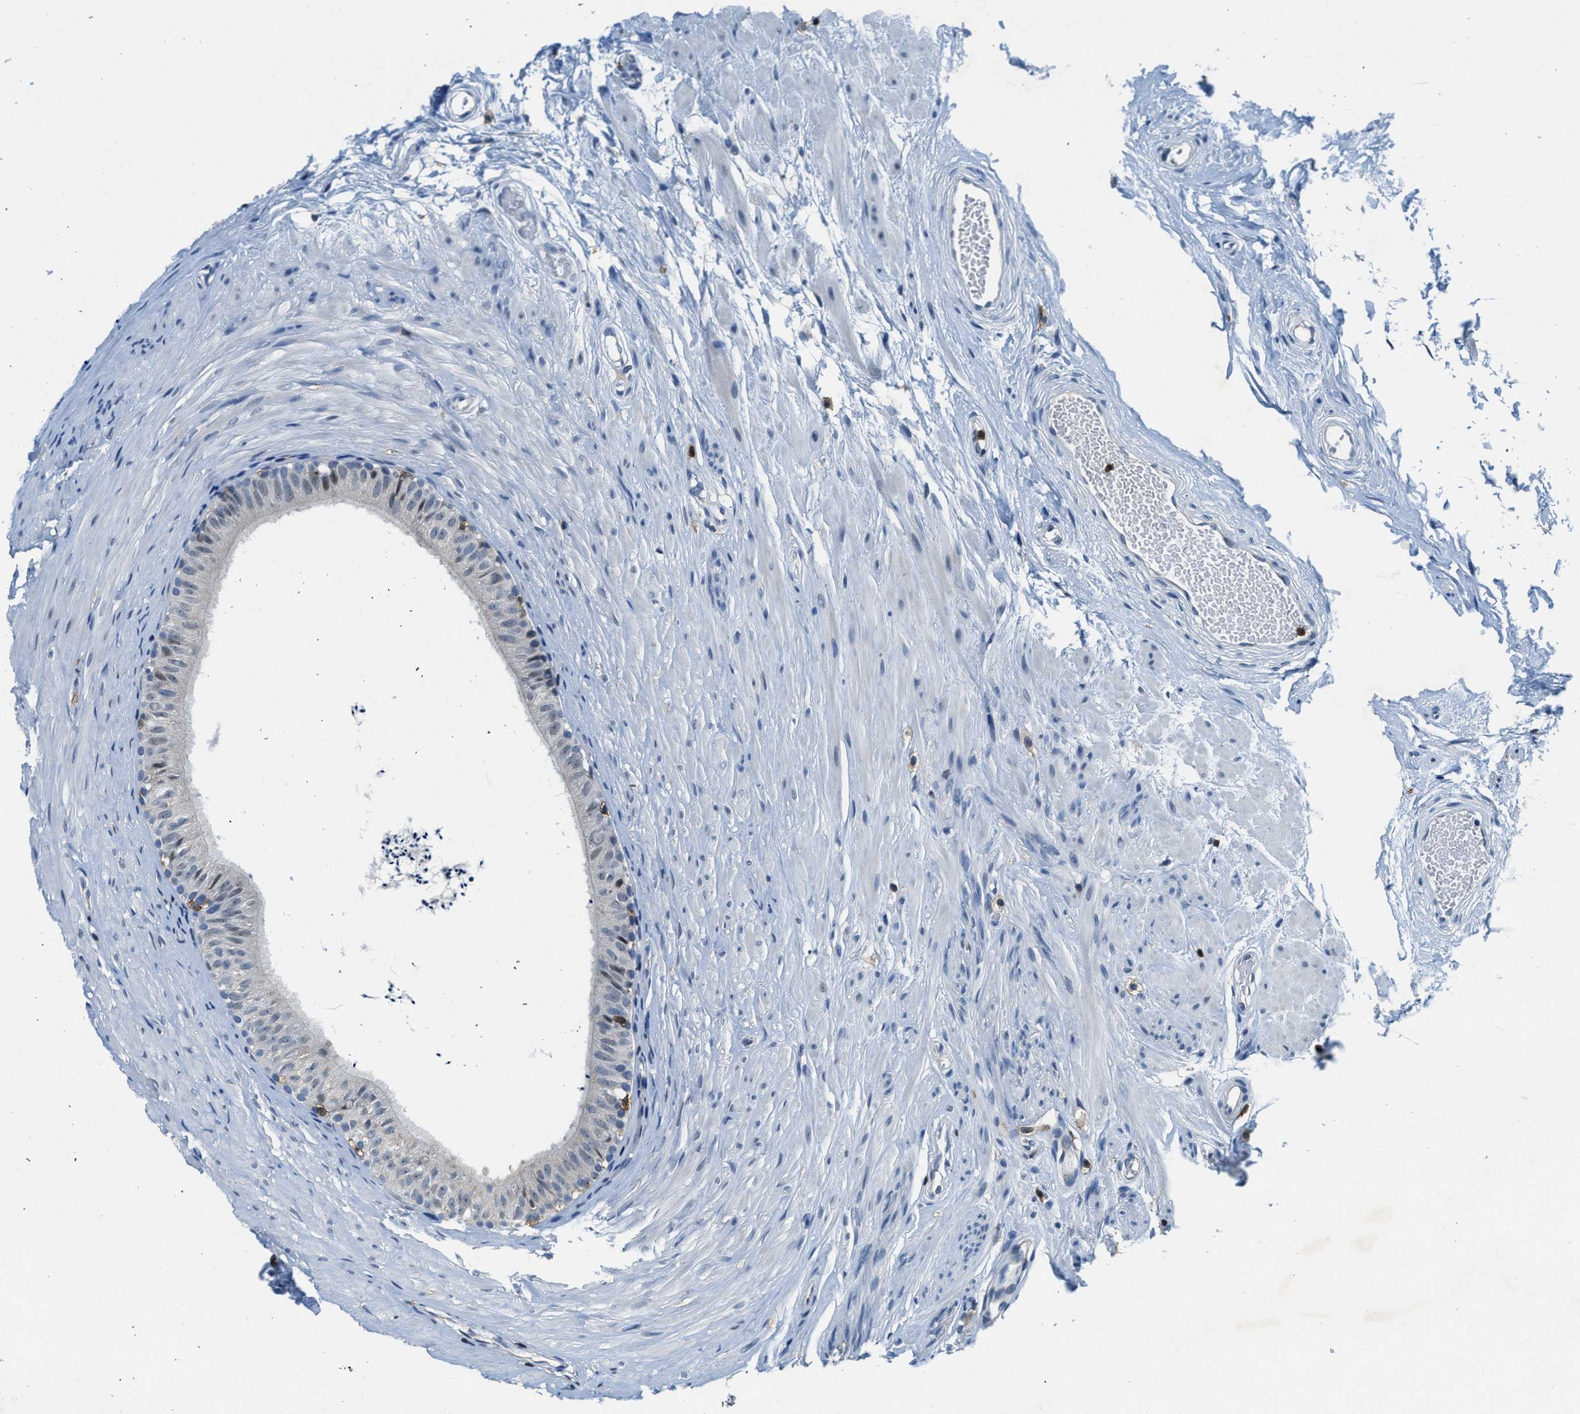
{"staining": {"intensity": "negative", "quantity": "none", "location": "none"}, "tissue": "epididymis", "cell_type": "Glandular cells", "image_type": "normal", "snomed": [{"axis": "morphology", "description": "Normal tissue, NOS"}, {"axis": "topography", "description": "Epididymis"}], "caption": "This is an immunohistochemistry photomicrograph of normal epididymis. There is no positivity in glandular cells.", "gene": "MYO1G", "patient": {"sex": "male", "age": 56}}